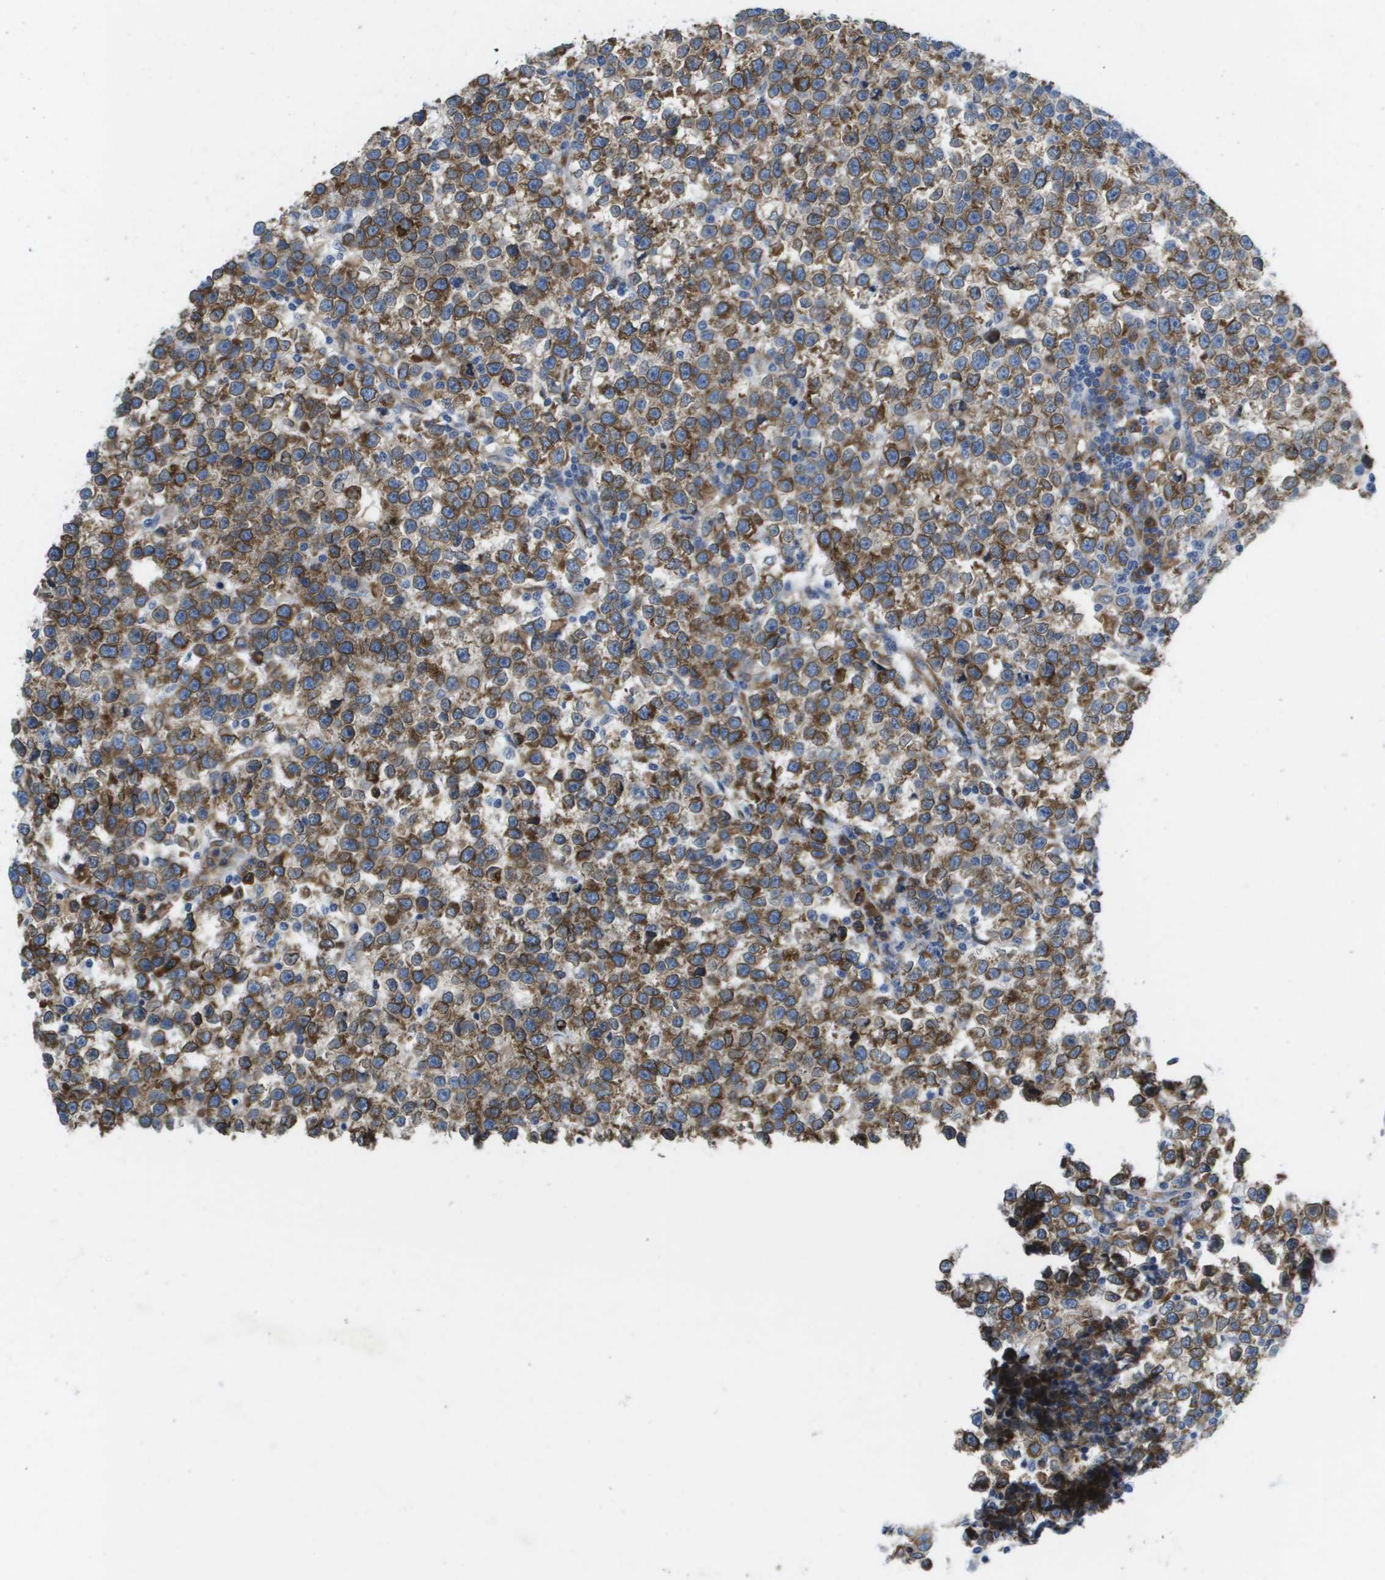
{"staining": {"intensity": "moderate", "quantity": ">75%", "location": "cytoplasmic/membranous"}, "tissue": "testis cancer", "cell_type": "Tumor cells", "image_type": "cancer", "snomed": [{"axis": "morphology", "description": "Normal tissue, NOS"}, {"axis": "morphology", "description": "Seminoma, NOS"}, {"axis": "topography", "description": "Testis"}], "caption": "A high-resolution image shows IHC staining of testis cancer, which exhibits moderate cytoplasmic/membranous staining in approximately >75% of tumor cells.", "gene": "ST3GAL2", "patient": {"sex": "male", "age": 43}}